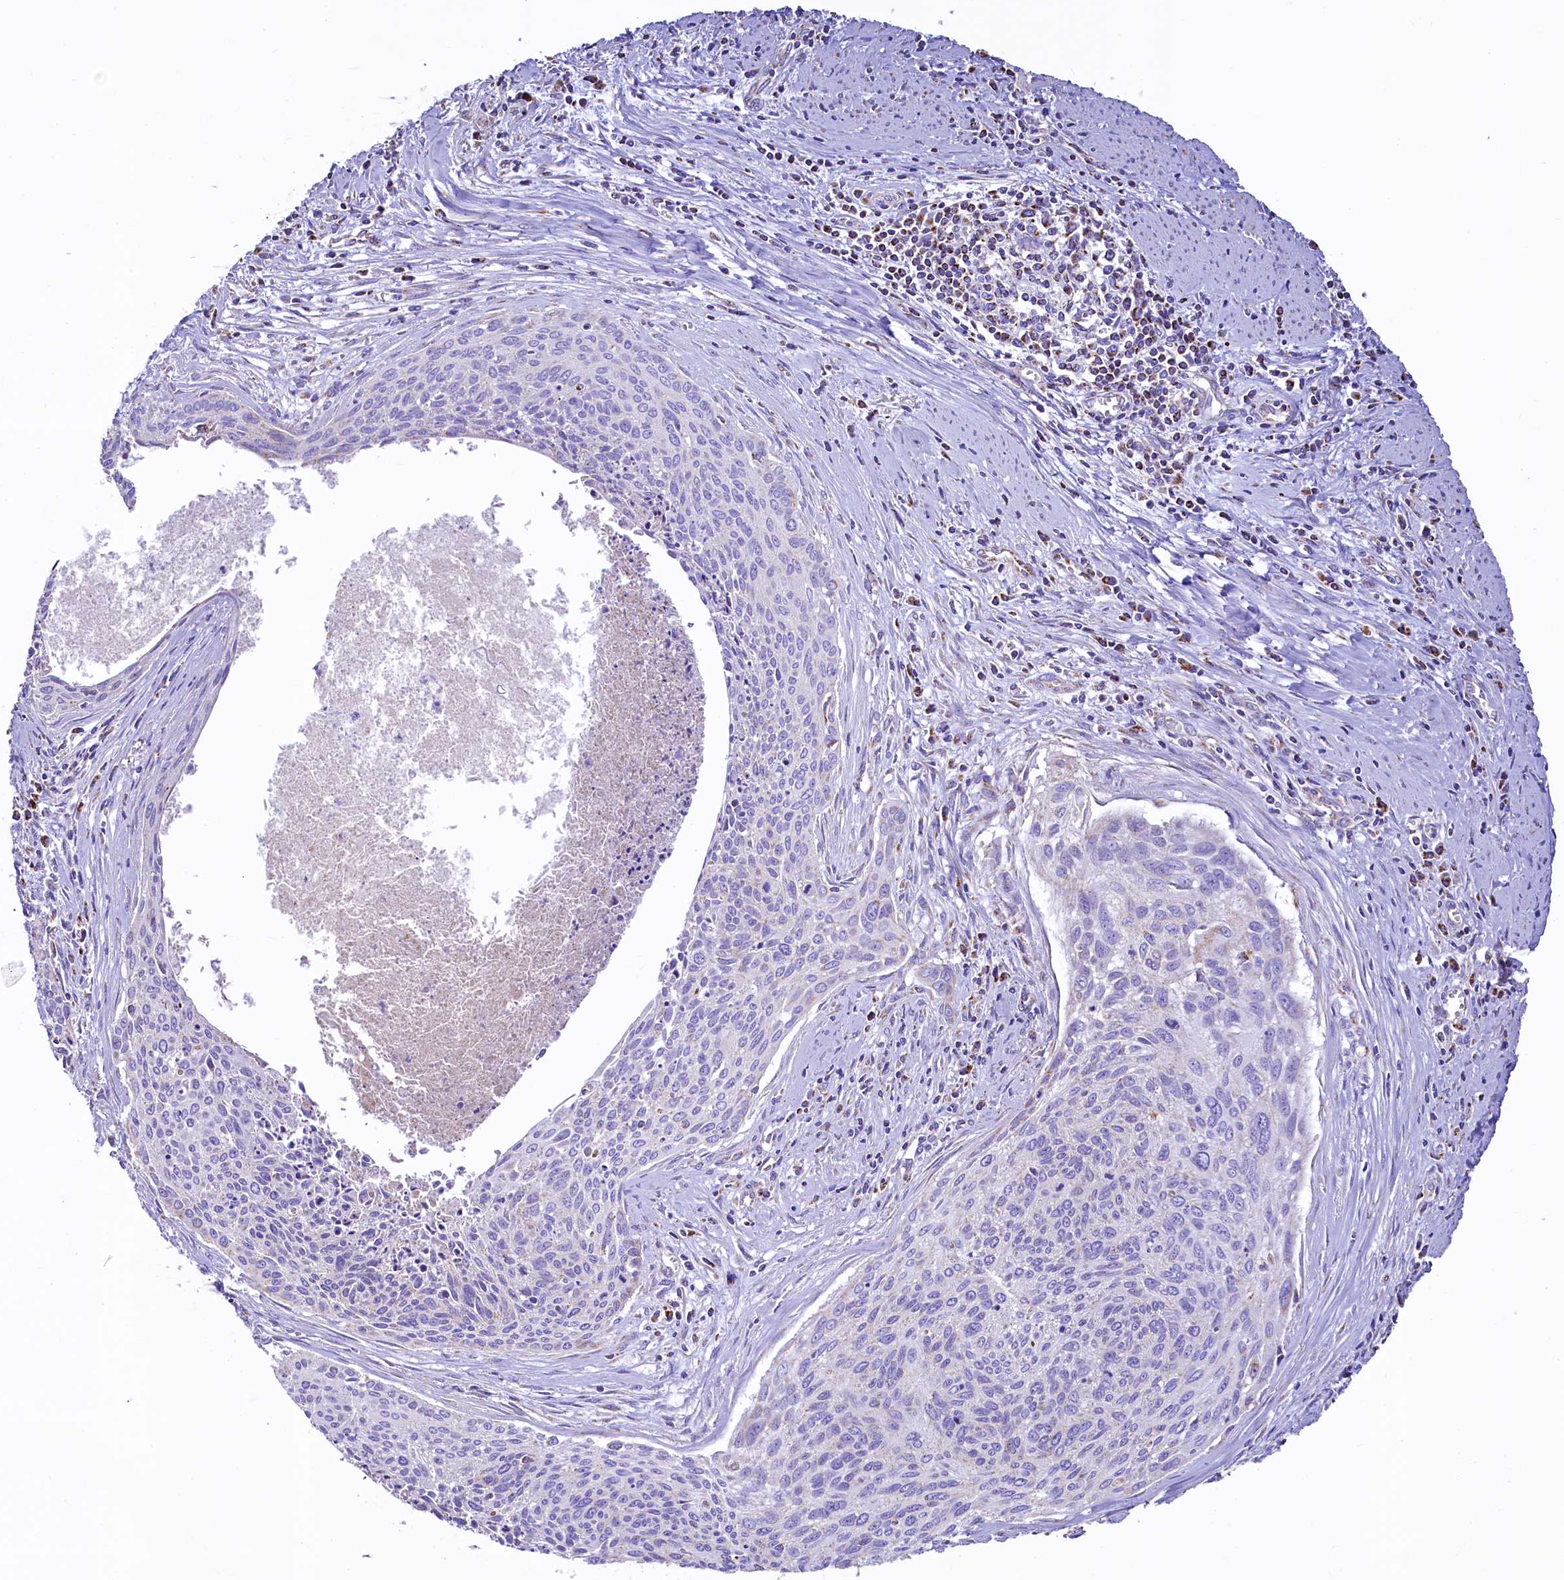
{"staining": {"intensity": "negative", "quantity": "none", "location": "none"}, "tissue": "cervical cancer", "cell_type": "Tumor cells", "image_type": "cancer", "snomed": [{"axis": "morphology", "description": "Squamous cell carcinoma, NOS"}, {"axis": "topography", "description": "Cervix"}], "caption": "A photomicrograph of human cervical squamous cell carcinoma is negative for staining in tumor cells. The staining was performed using DAB to visualize the protein expression in brown, while the nuclei were stained in blue with hematoxylin (Magnification: 20x).", "gene": "IDH3A", "patient": {"sex": "female", "age": 55}}